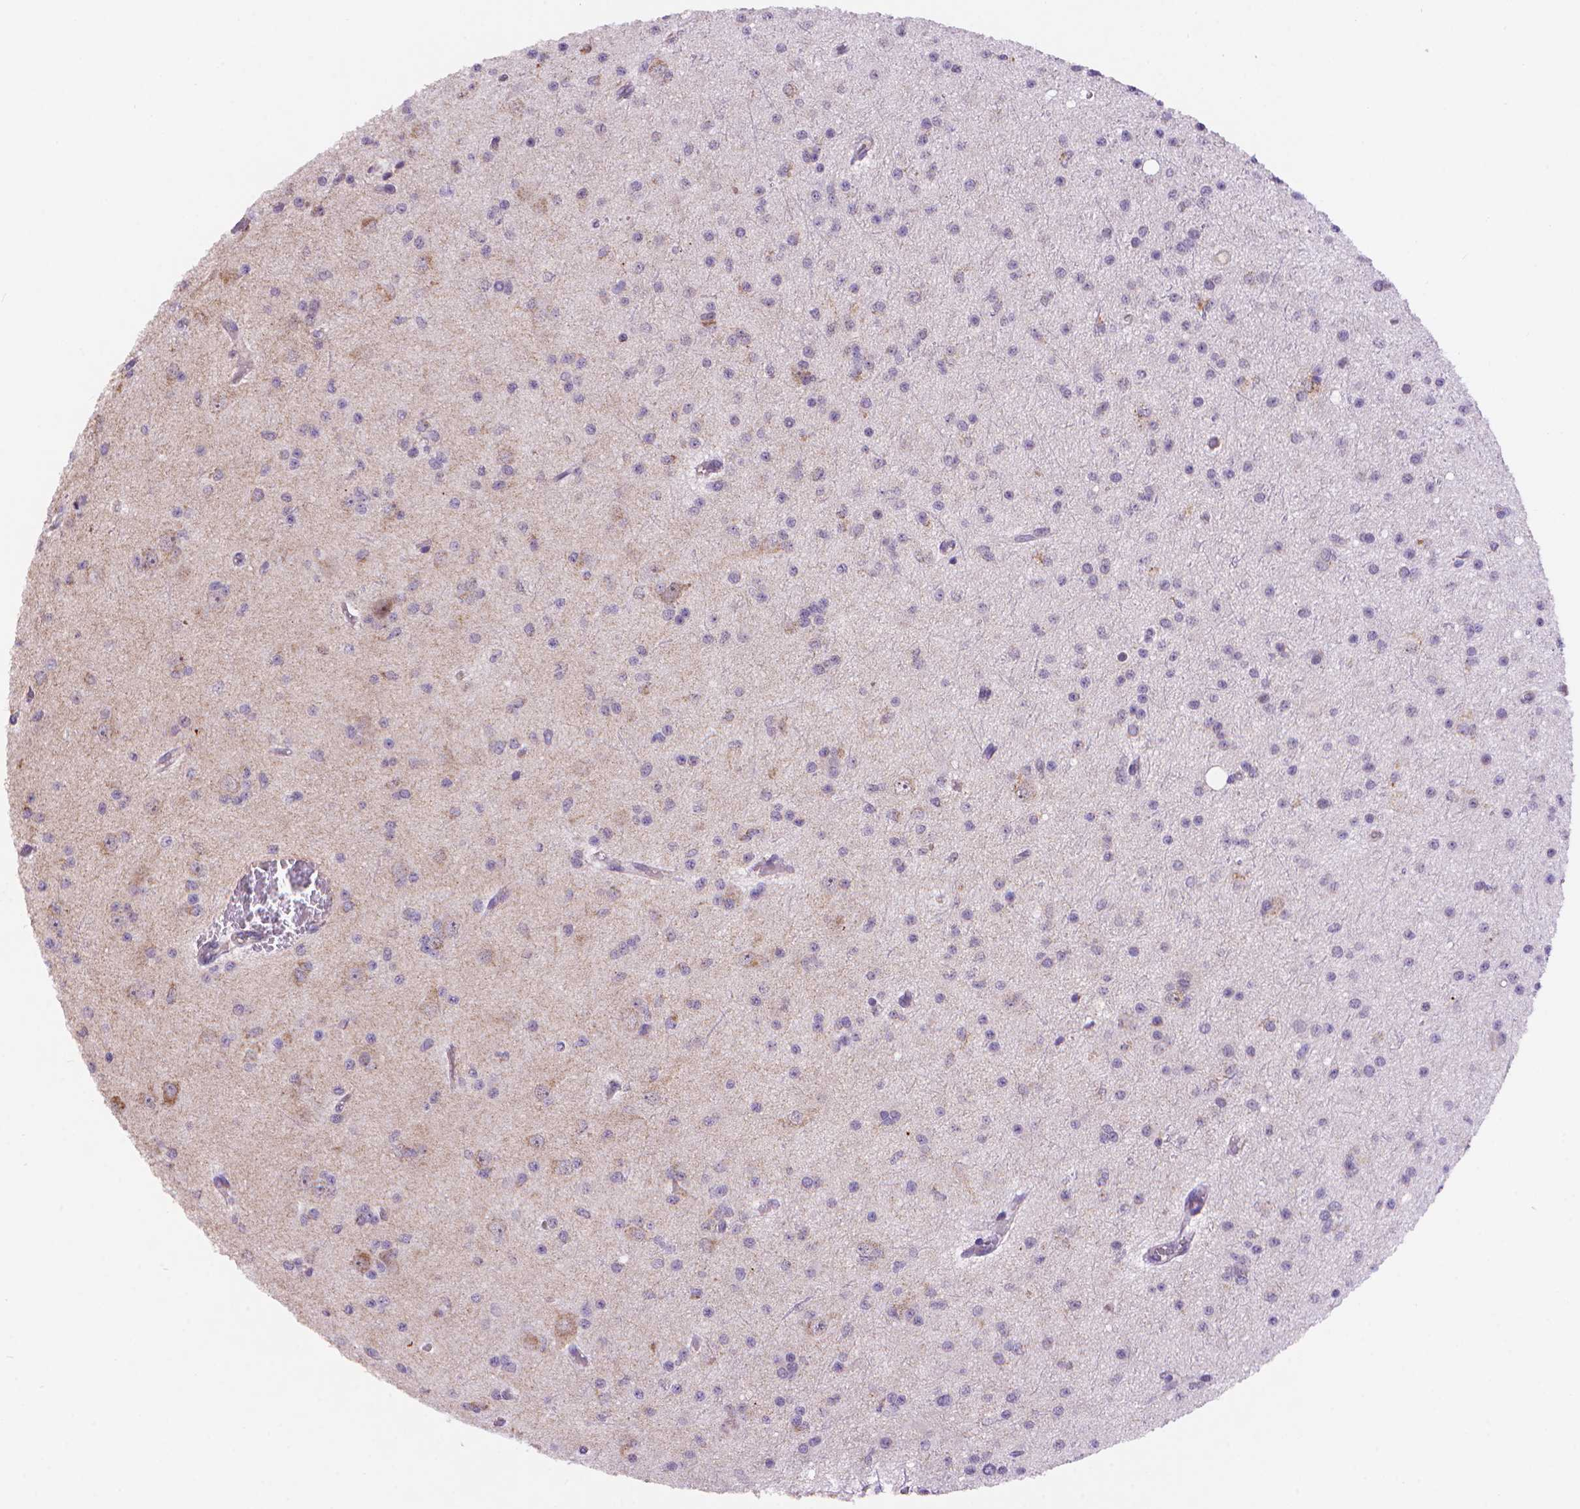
{"staining": {"intensity": "negative", "quantity": "none", "location": "none"}, "tissue": "glioma", "cell_type": "Tumor cells", "image_type": "cancer", "snomed": [{"axis": "morphology", "description": "Glioma, malignant, Low grade"}, {"axis": "topography", "description": "Brain"}], "caption": "High power microscopy histopathology image of an immunohistochemistry image of glioma, revealing no significant expression in tumor cells.", "gene": "CYYR1", "patient": {"sex": "male", "age": 27}}